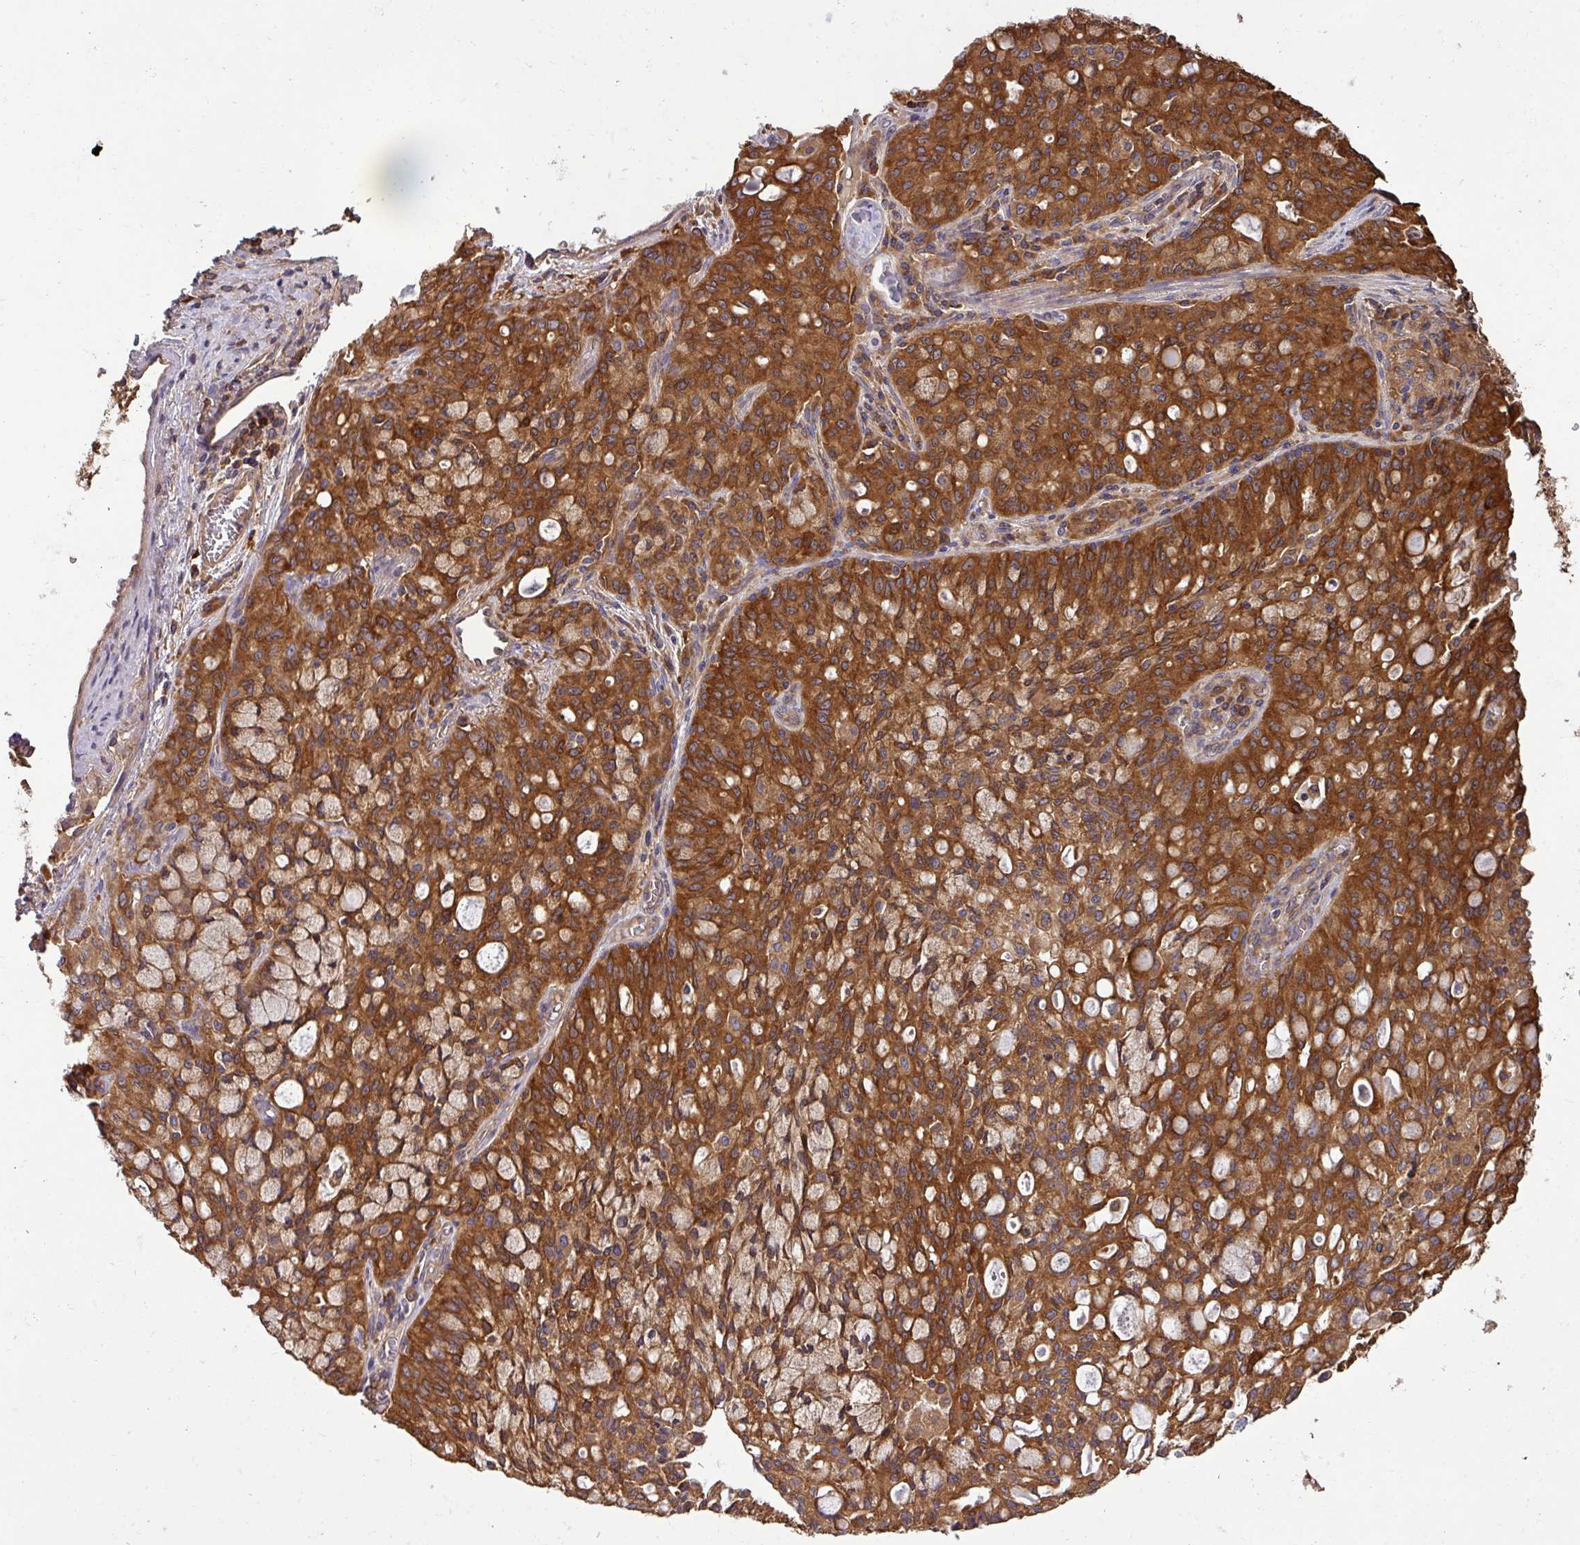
{"staining": {"intensity": "strong", "quantity": ">75%", "location": "cytoplasmic/membranous"}, "tissue": "lung cancer", "cell_type": "Tumor cells", "image_type": "cancer", "snomed": [{"axis": "morphology", "description": "Adenocarcinoma, NOS"}, {"axis": "topography", "description": "Lung"}], "caption": "A photomicrograph of lung adenocarcinoma stained for a protein exhibits strong cytoplasmic/membranous brown staining in tumor cells.", "gene": "GSPT1", "patient": {"sex": "female", "age": 44}}